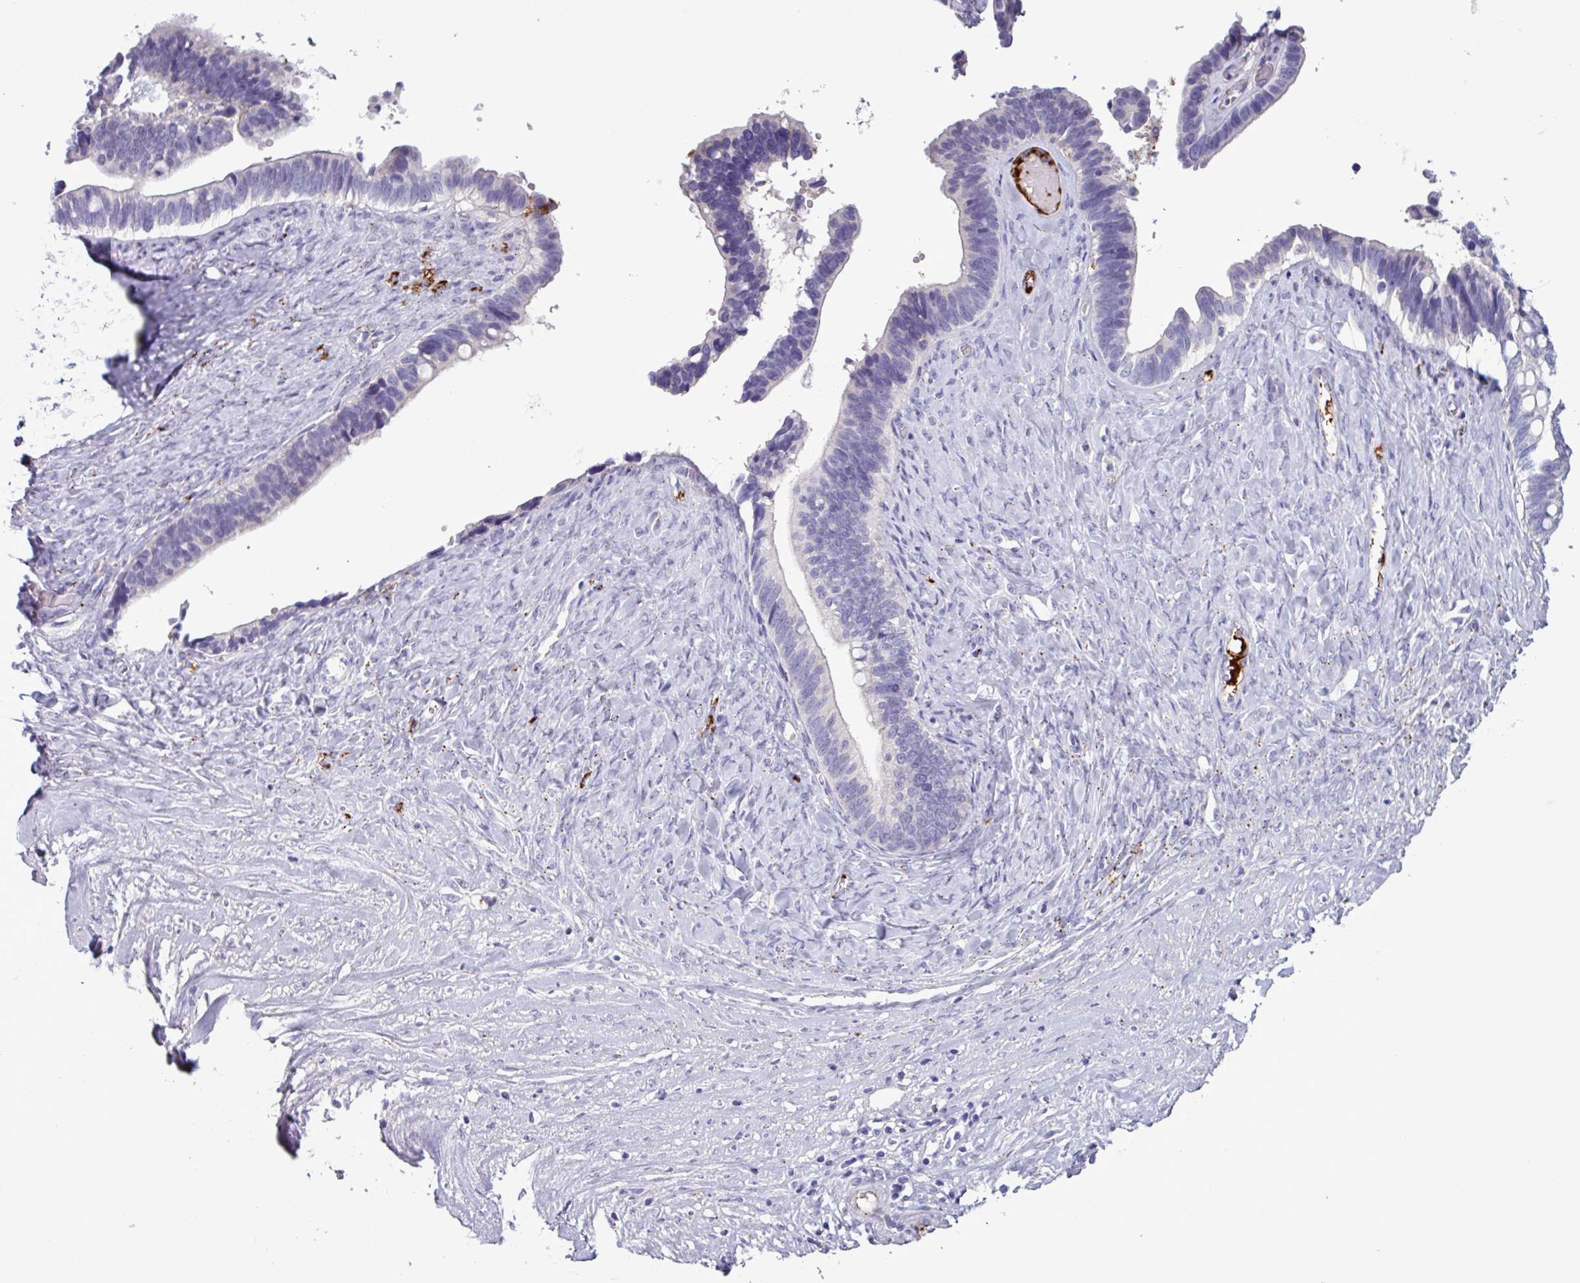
{"staining": {"intensity": "negative", "quantity": "none", "location": "none"}, "tissue": "ovarian cancer", "cell_type": "Tumor cells", "image_type": "cancer", "snomed": [{"axis": "morphology", "description": "Cystadenocarcinoma, serous, NOS"}, {"axis": "topography", "description": "Ovary"}], "caption": "Immunohistochemistry (IHC) of ovarian cancer reveals no staining in tumor cells.", "gene": "PLIN2", "patient": {"sex": "female", "age": 56}}